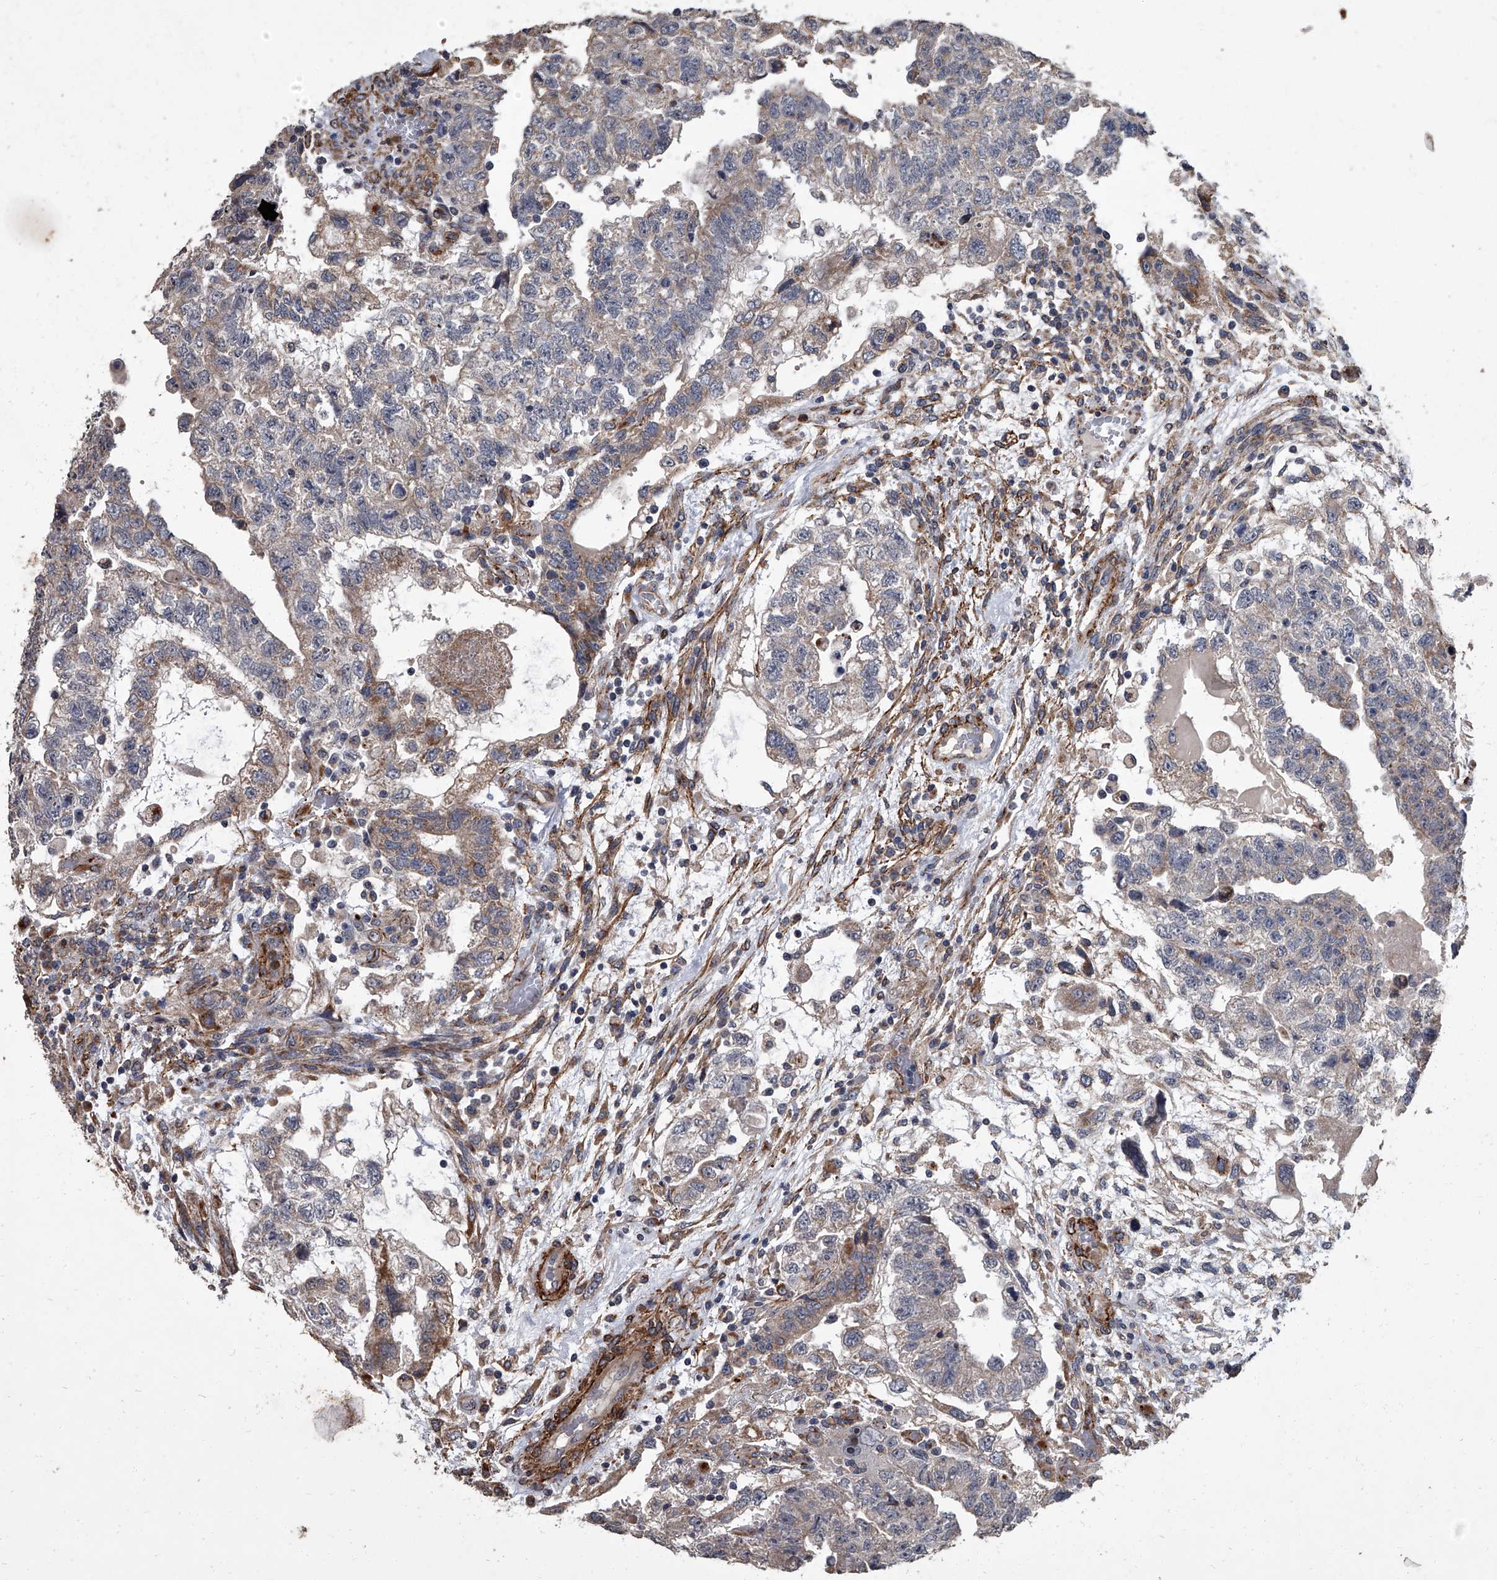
{"staining": {"intensity": "weak", "quantity": "<25%", "location": "cytoplasmic/membranous"}, "tissue": "testis cancer", "cell_type": "Tumor cells", "image_type": "cancer", "snomed": [{"axis": "morphology", "description": "Carcinoma, Embryonal, NOS"}, {"axis": "topography", "description": "Testis"}], "caption": "Immunohistochemical staining of human testis cancer demonstrates no significant staining in tumor cells. (Brightfield microscopy of DAB (3,3'-diaminobenzidine) IHC at high magnification).", "gene": "SIRT4", "patient": {"sex": "male", "age": 36}}